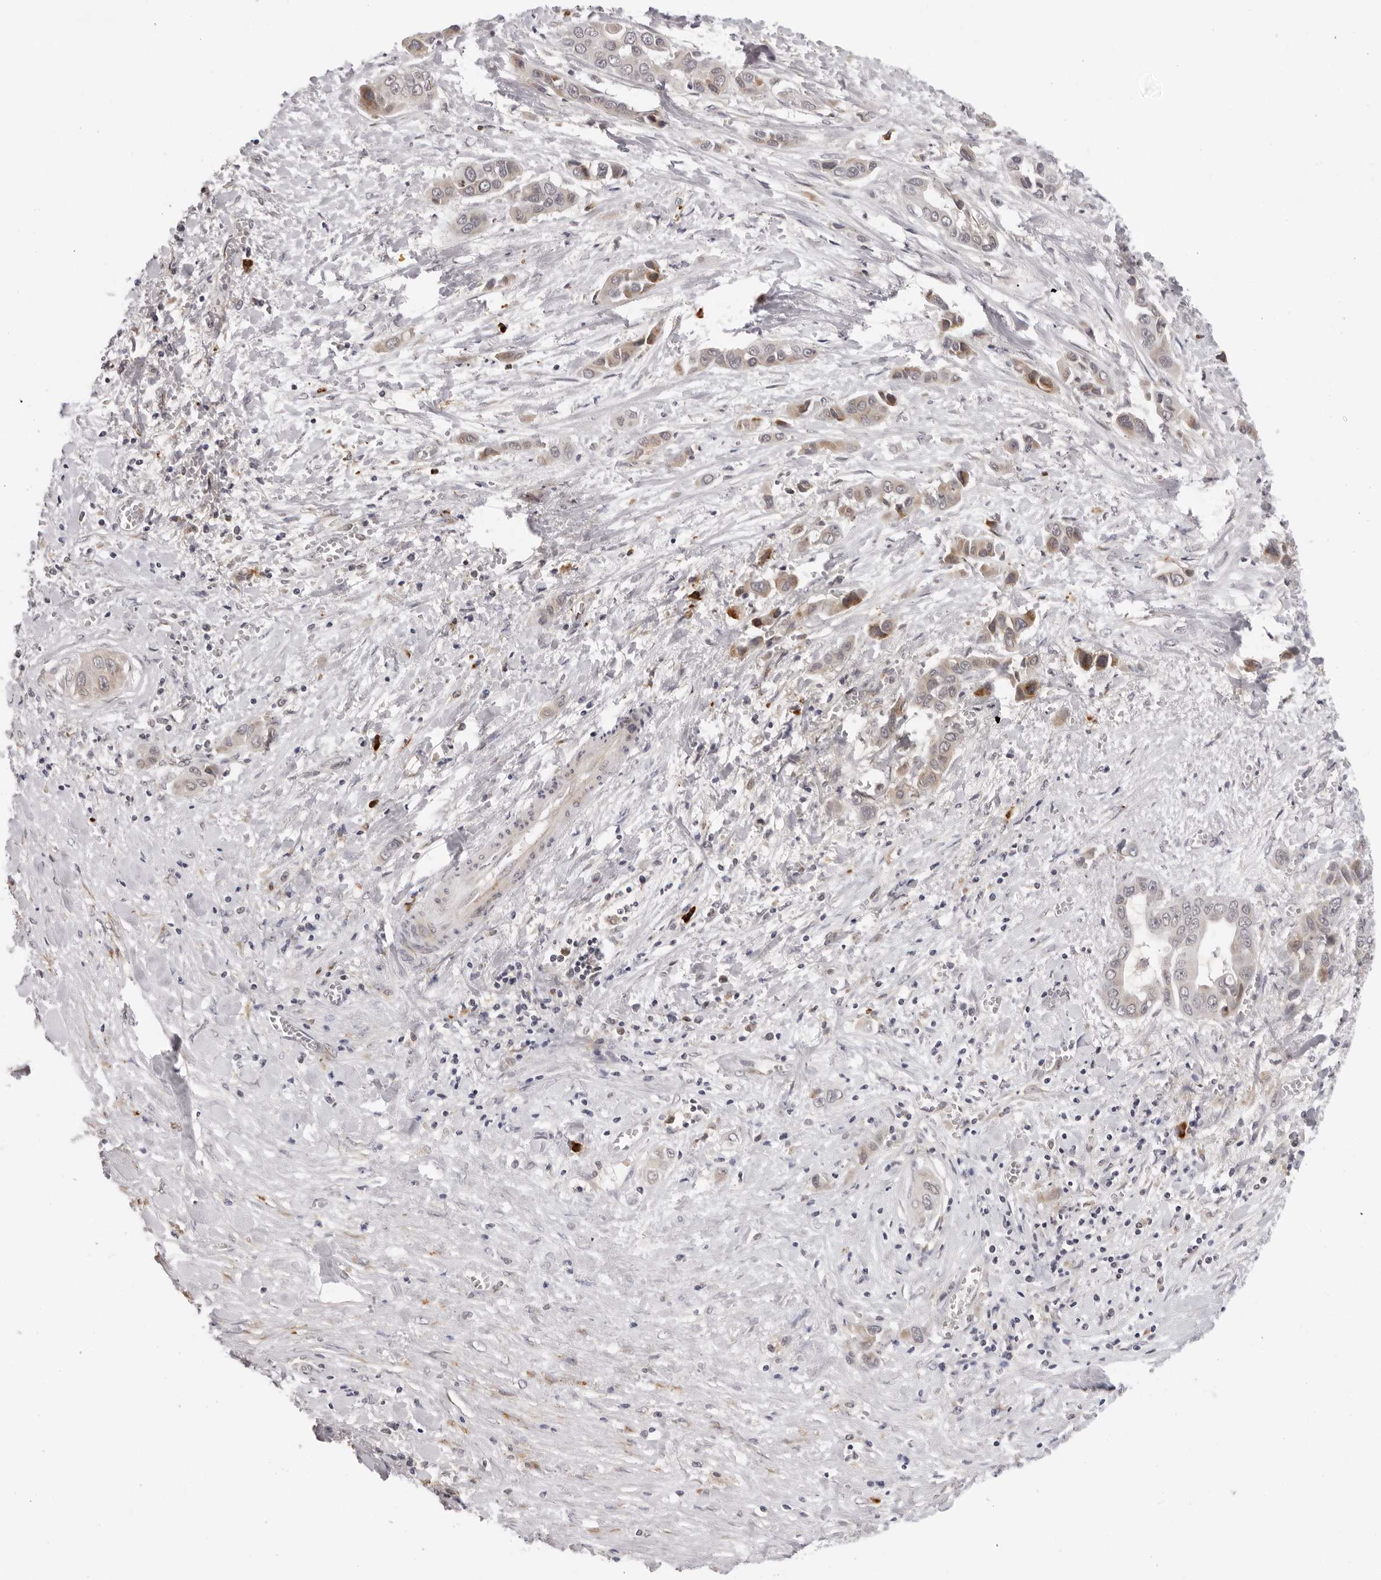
{"staining": {"intensity": "weak", "quantity": "25%-75%", "location": "cytoplasmic/membranous"}, "tissue": "liver cancer", "cell_type": "Tumor cells", "image_type": "cancer", "snomed": [{"axis": "morphology", "description": "Cholangiocarcinoma"}, {"axis": "topography", "description": "Liver"}], "caption": "Liver cholangiocarcinoma tissue reveals weak cytoplasmic/membranous positivity in approximately 25%-75% of tumor cells (IHC, brightfield microscopy, high magnification).", "gene": "IL17RA", "patient": {"sex": "female", "age": 52}}